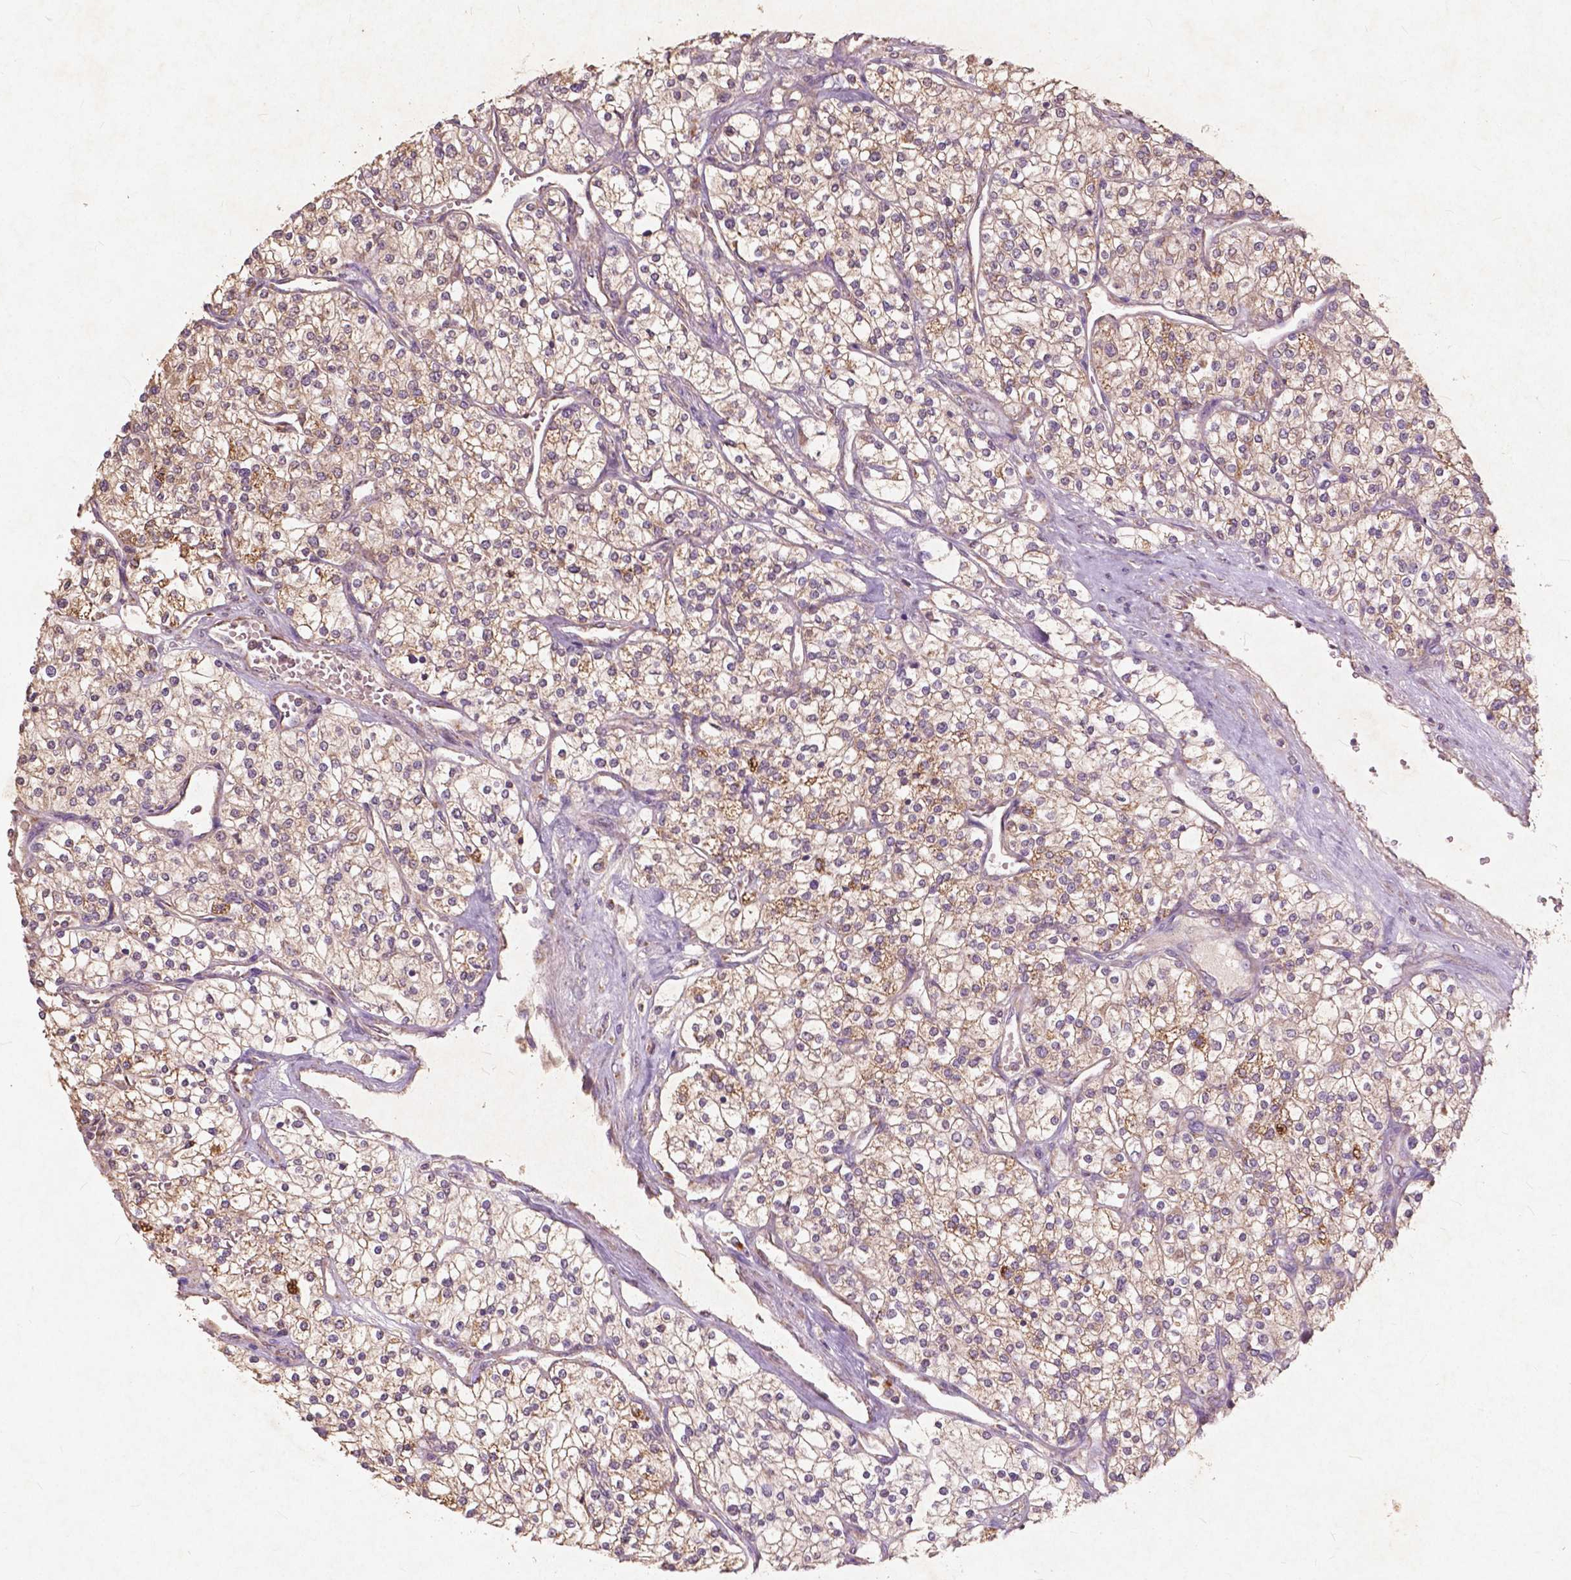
{"staining": {"intensity": "weak", "quantity": ">75%", "location": "cytoplasmic/membranous"}, "tissue": "renal cancer", "cell_type": "Tumor cells", "image_type": "cancer", "snomed": [{"axis": "morphology", "description": "Adenocarcinoma, NOS"}, {"axis": "topography", "description": "Kidney"}], "caption": "An immunohistochemistry (IHC) micrograph of tumor tissue is shown. Protein staining in brown shows weak cytoplasmic/membranous positivity in renal cancer (adenocarcinoma) within tumor cells. The protein of interest is shown in brown color, while the nuclei are stained blue.", "gene": "ST6GALNAC5", "patient": {"sex": "male", "age": 80}}